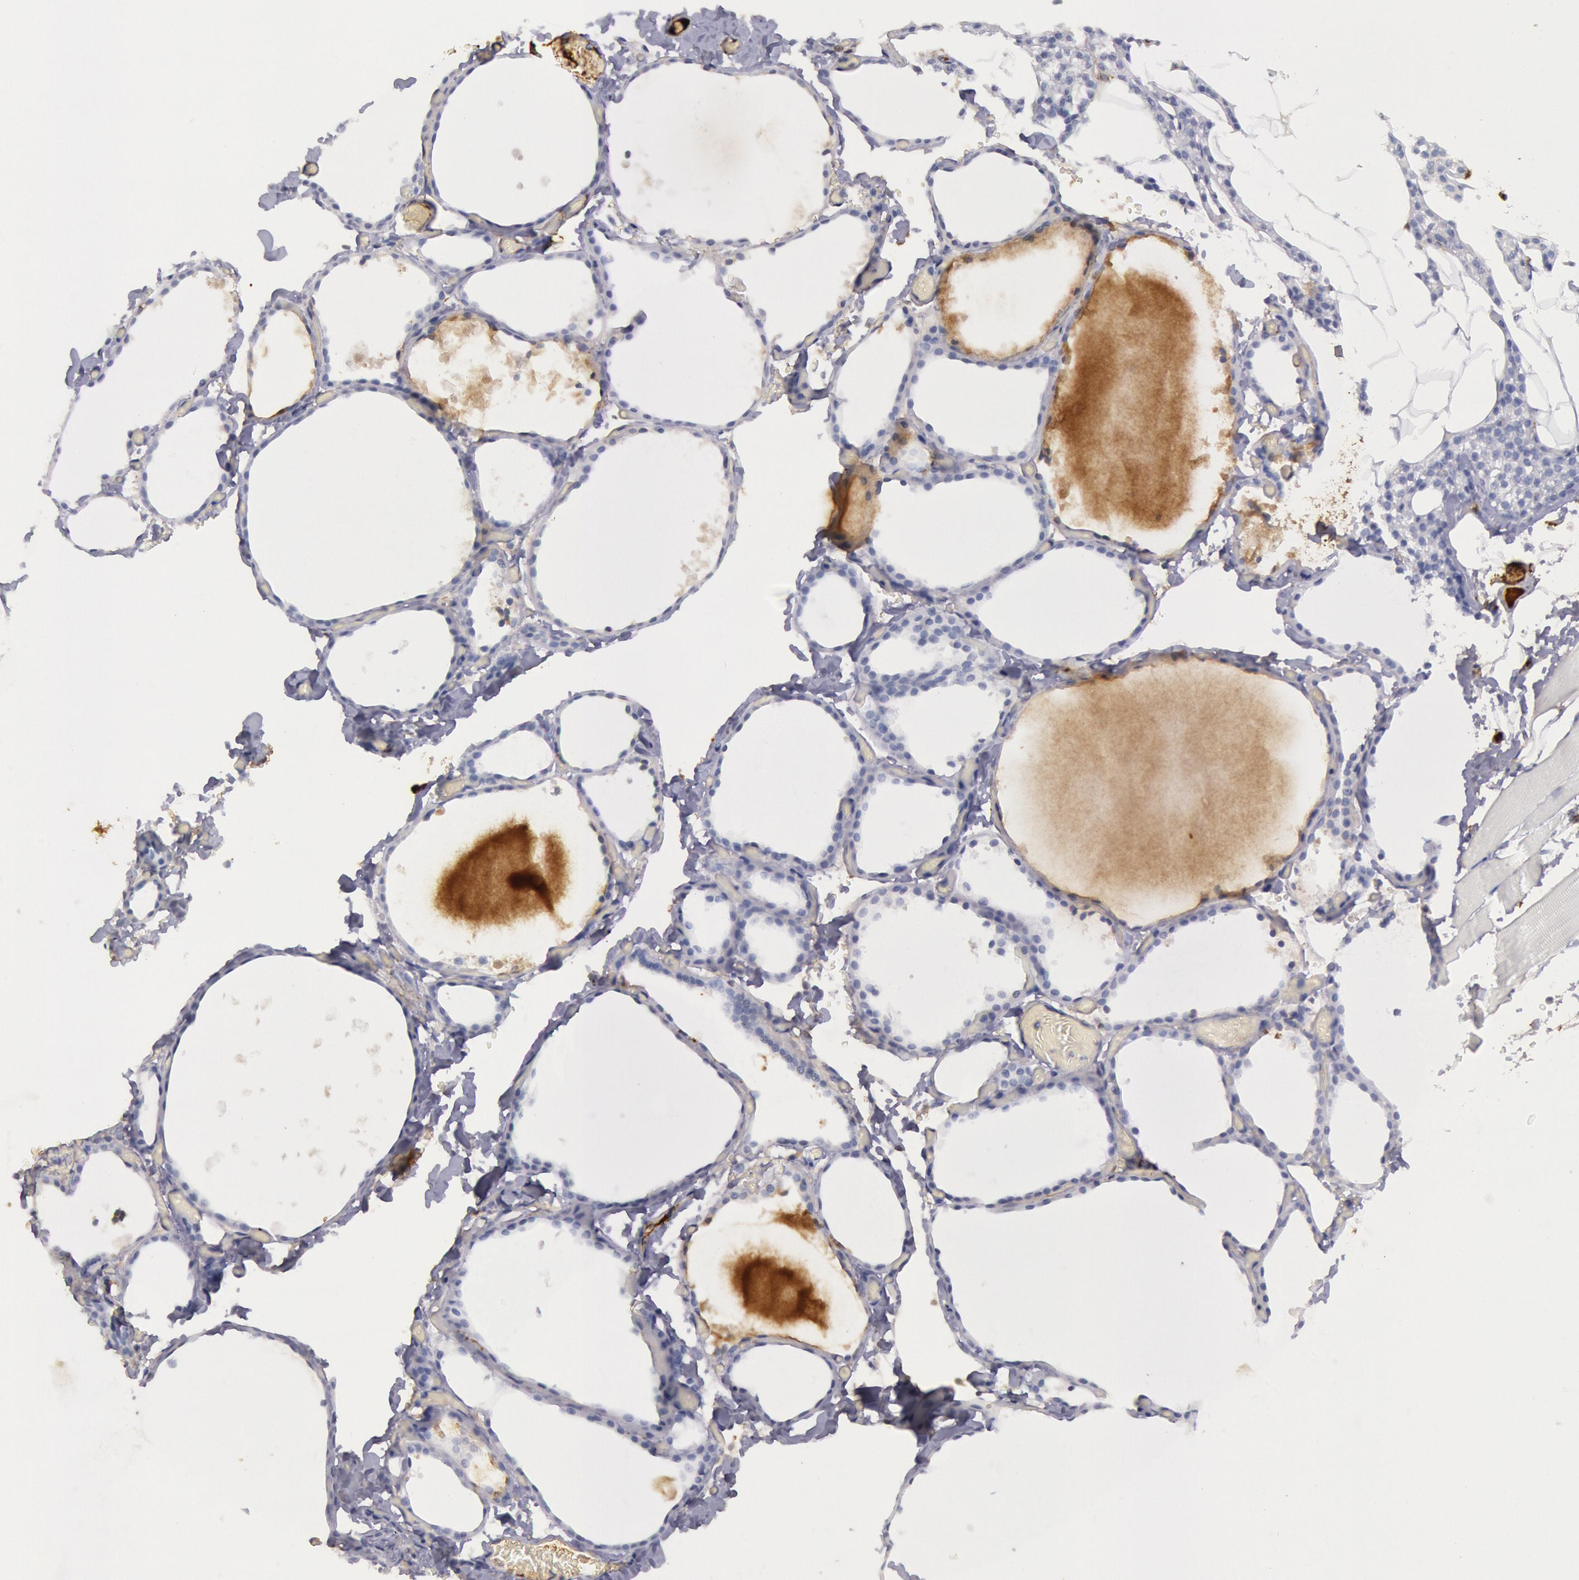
{"staining": {"intensity": "negative", "quantity": "none", "location": "none"}, "tissue": "thyroid gland", "cell_type": "Glandular cells", "image_type": "normal", "snomed": [{"axis": "morphology", "description": "Normal tissue, NOS"}, {"axis": "topography", "description": "Thyroid gland"}], "caption": "DAB (3,3'-diaminobenzidine) immunohistochemical staining of unremarkable human thyroid gland exhibits no significant expression in glandular cells. (DAB immunohistochemistry with hematoxylin counter stain).", "gene": "IGHA1", "patient": {"sex": "female", "age": 22}}